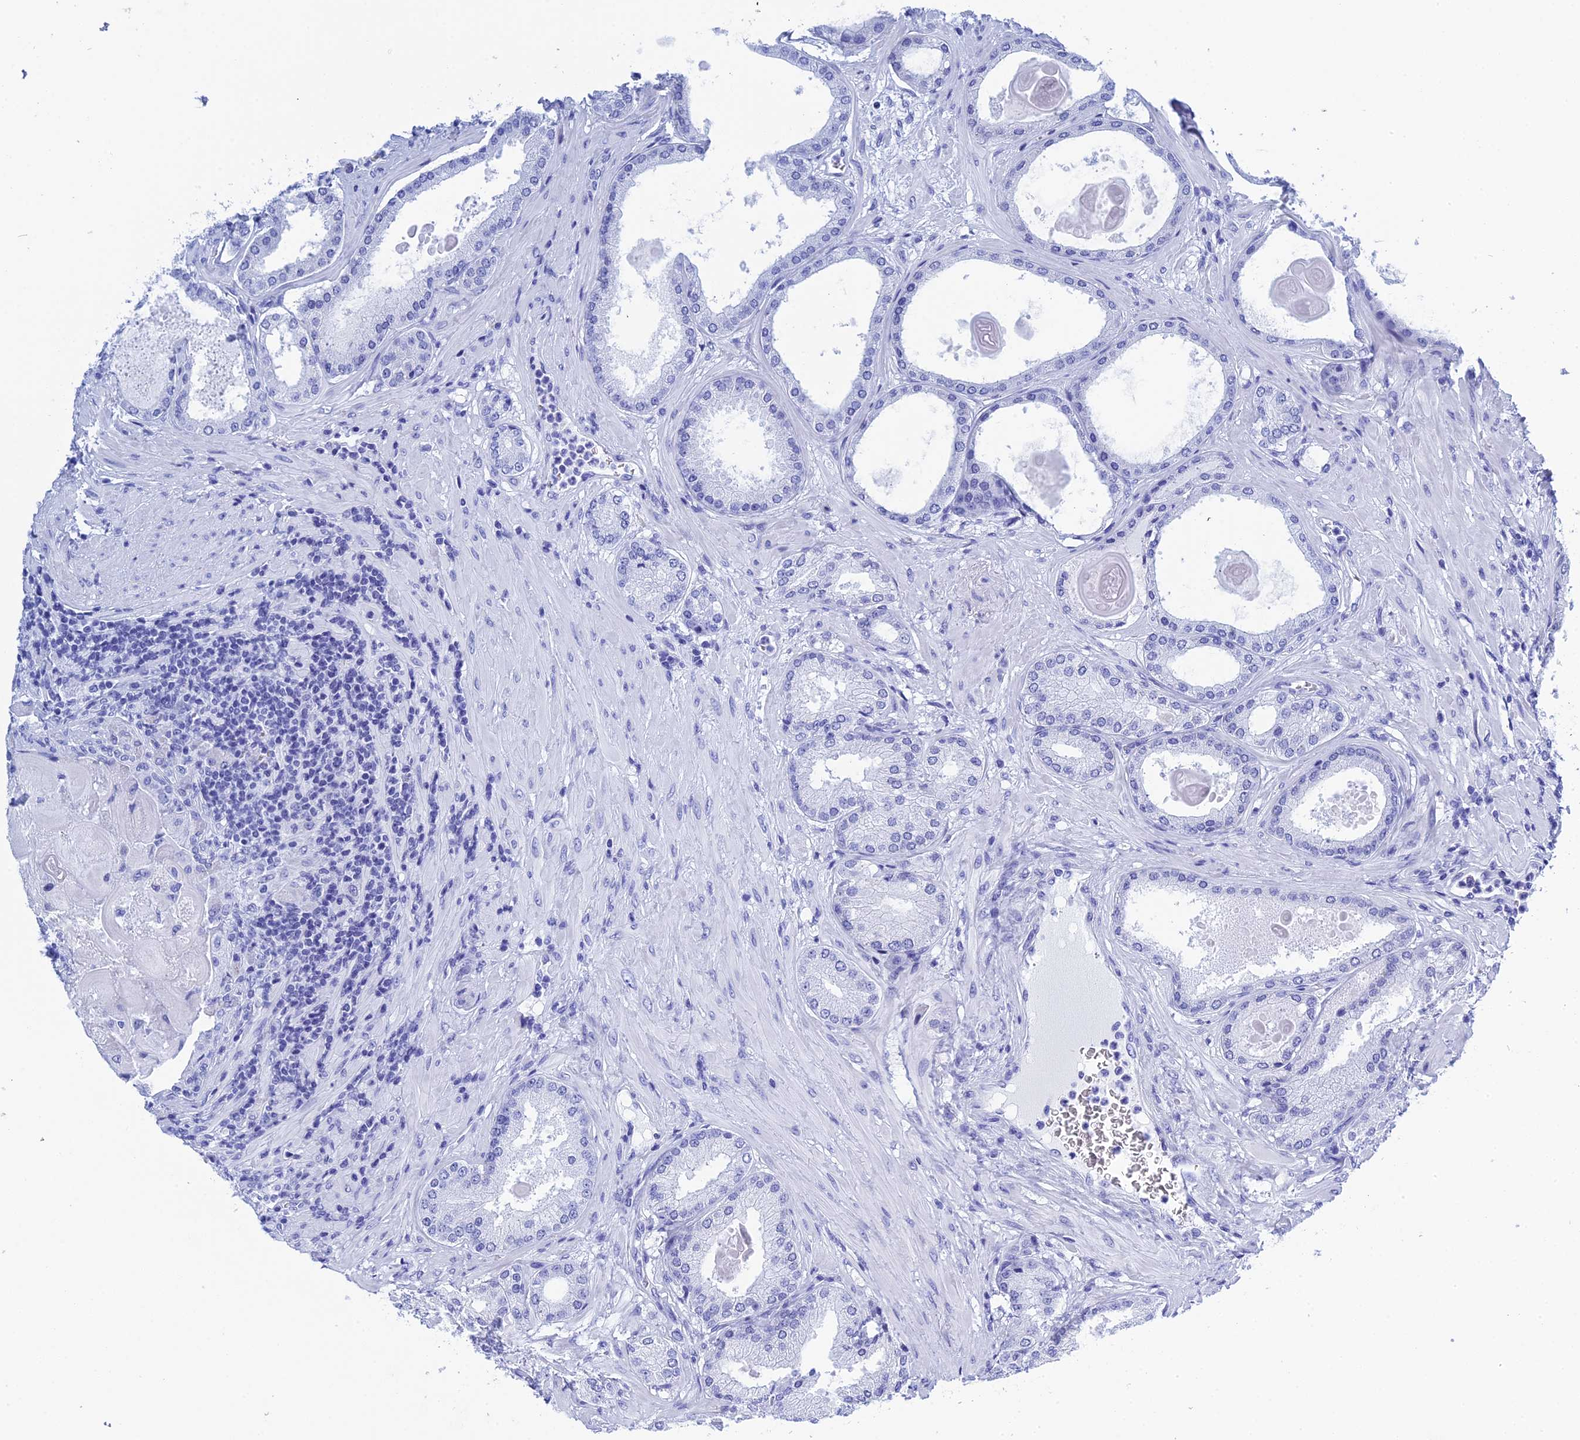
{"staining": {"intensity": "negative", "quantity": "none", "location": "none"}, "tissue": "prostate cancer", "cell_type": "Tumor cells", "image_type": "cancer", "snomed": [{"axis": "morphology", "description": "Adenocarcinoma, Low grade"}, {"axis": "topography", "description": "Prostate"}], "caption": "DAB immunohistochemical staining of human low-grade adenocarcinoma (prostate) exhibits no significant staining in tumor cells.", "gene": "TEX101", "patient": {"sex": "male", "age": 59}}